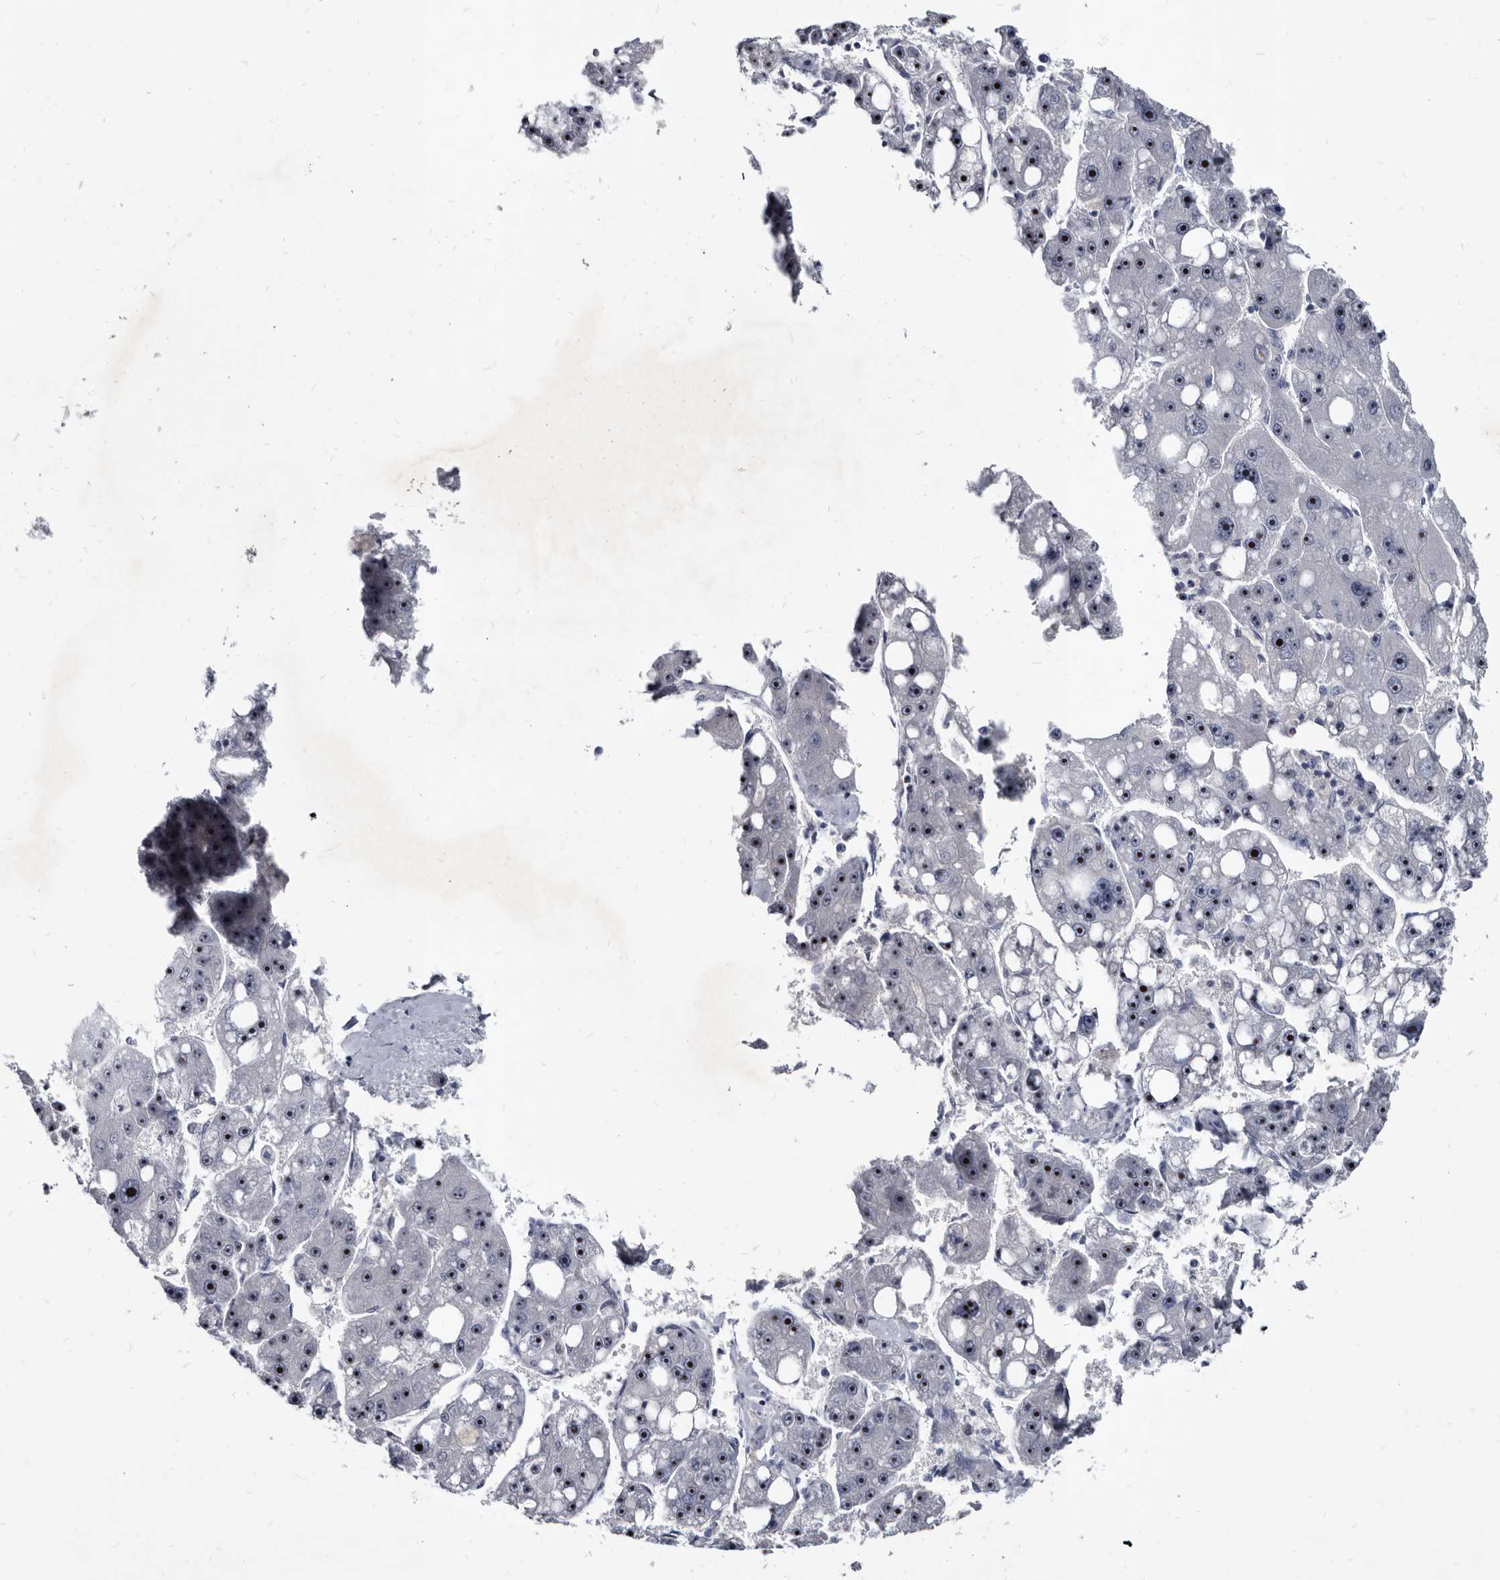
{"staining": {"intensity": "strong", "quantity": ">75%", "location": "nuclear"}, "tissue": "liver cancer", "cell_type": "Tumor cells", "image_type": "cancer", "snomed": [{"axis": "morphology", "description": "Carcinoma, Hepatocellular, NOS"}, {"axis": "topography", "description": "Liver"}], "caption": "Human hepatocellular carcinoma (liver) stained with a brown dye displays strong nuclear positive positivity in about >75% of tumor cells.", "gene": "PRSS8", "patient": {"sex": "female", "age": 61}}